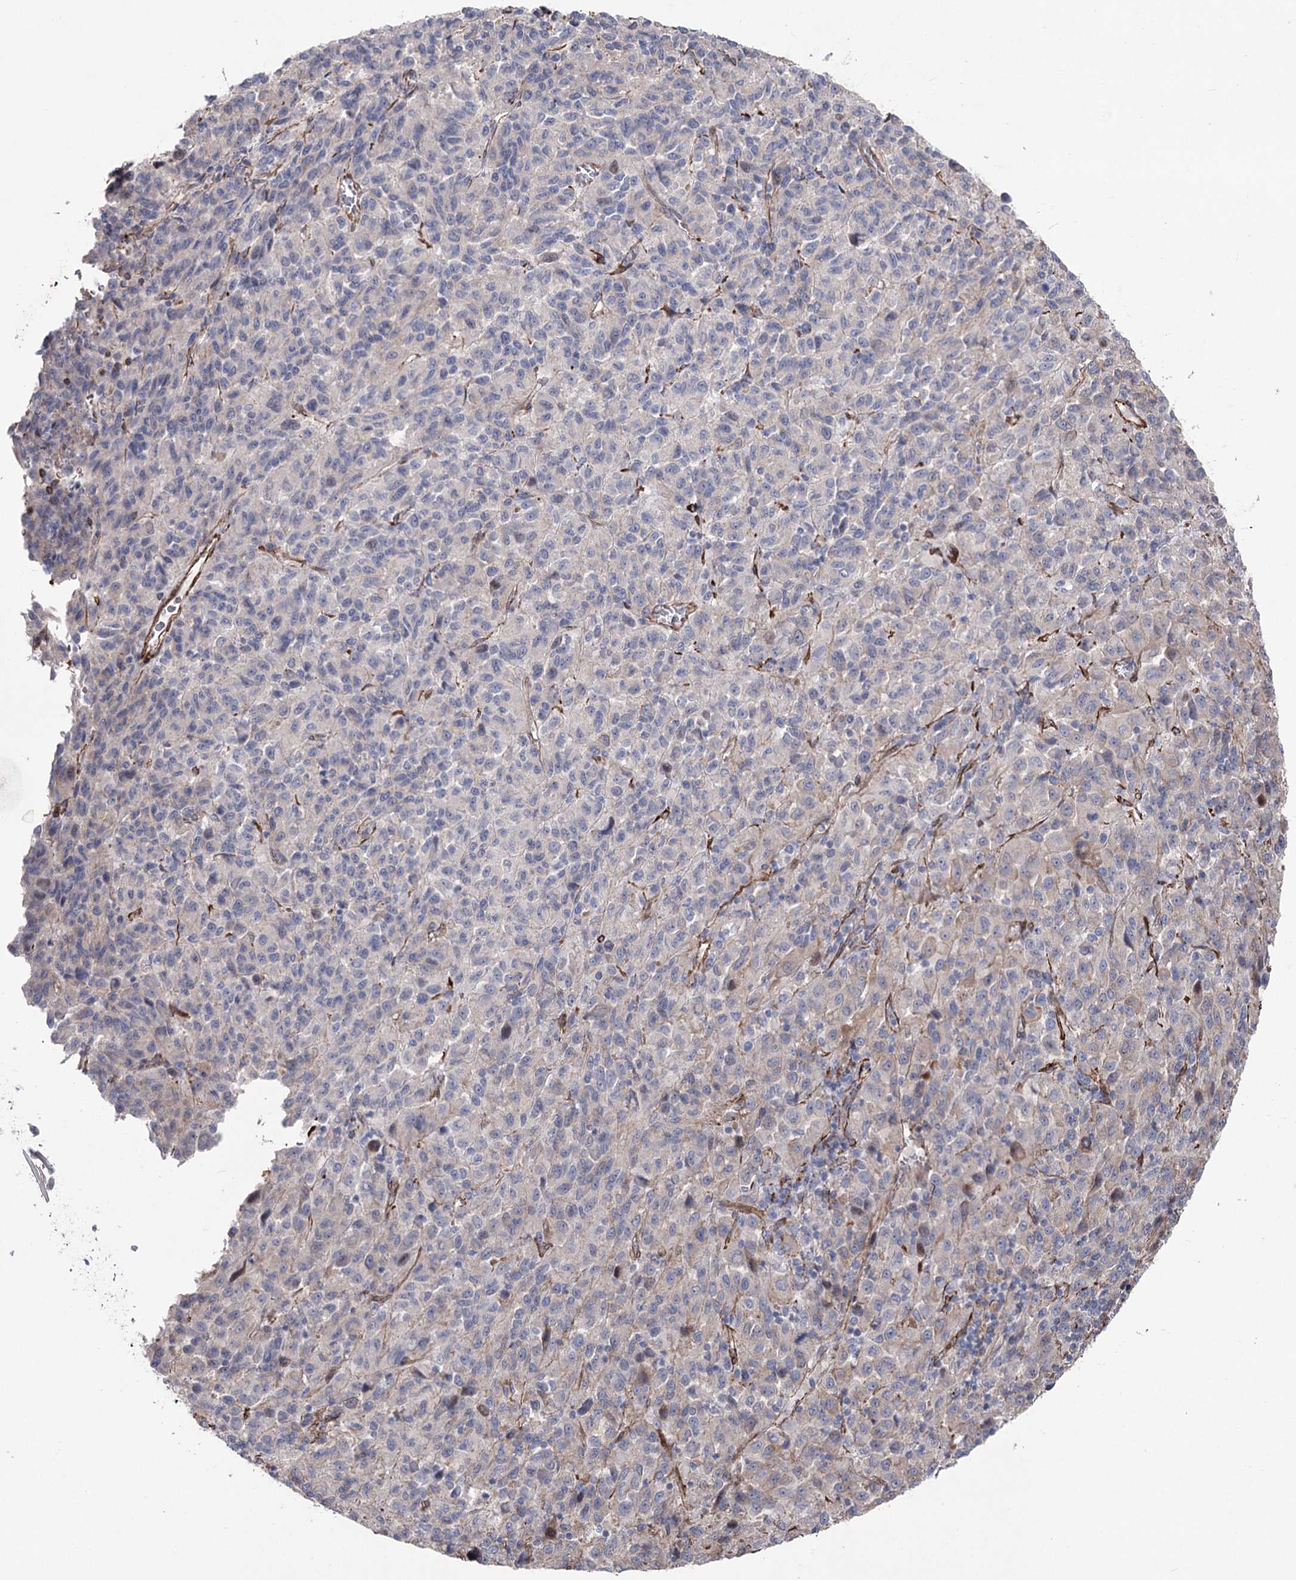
{"staining": {"intensity": "negative", "quantity": "none", "location": "none"}, "tissue": "melanoma", "cell_type": "Tumor cells", "image_type": "cancer", "snomed": [{"axis": "morphology", "description": "Malignant melanoma, Metastatic site"}, {"axis": "topography", "description": "Lung"}], "caption": "Tumor cells show no significant protein expression in malignant melanoma (metastatic site).", "gene": "ARHGAP20", "patient": {"sex": "male", "age": 64}}